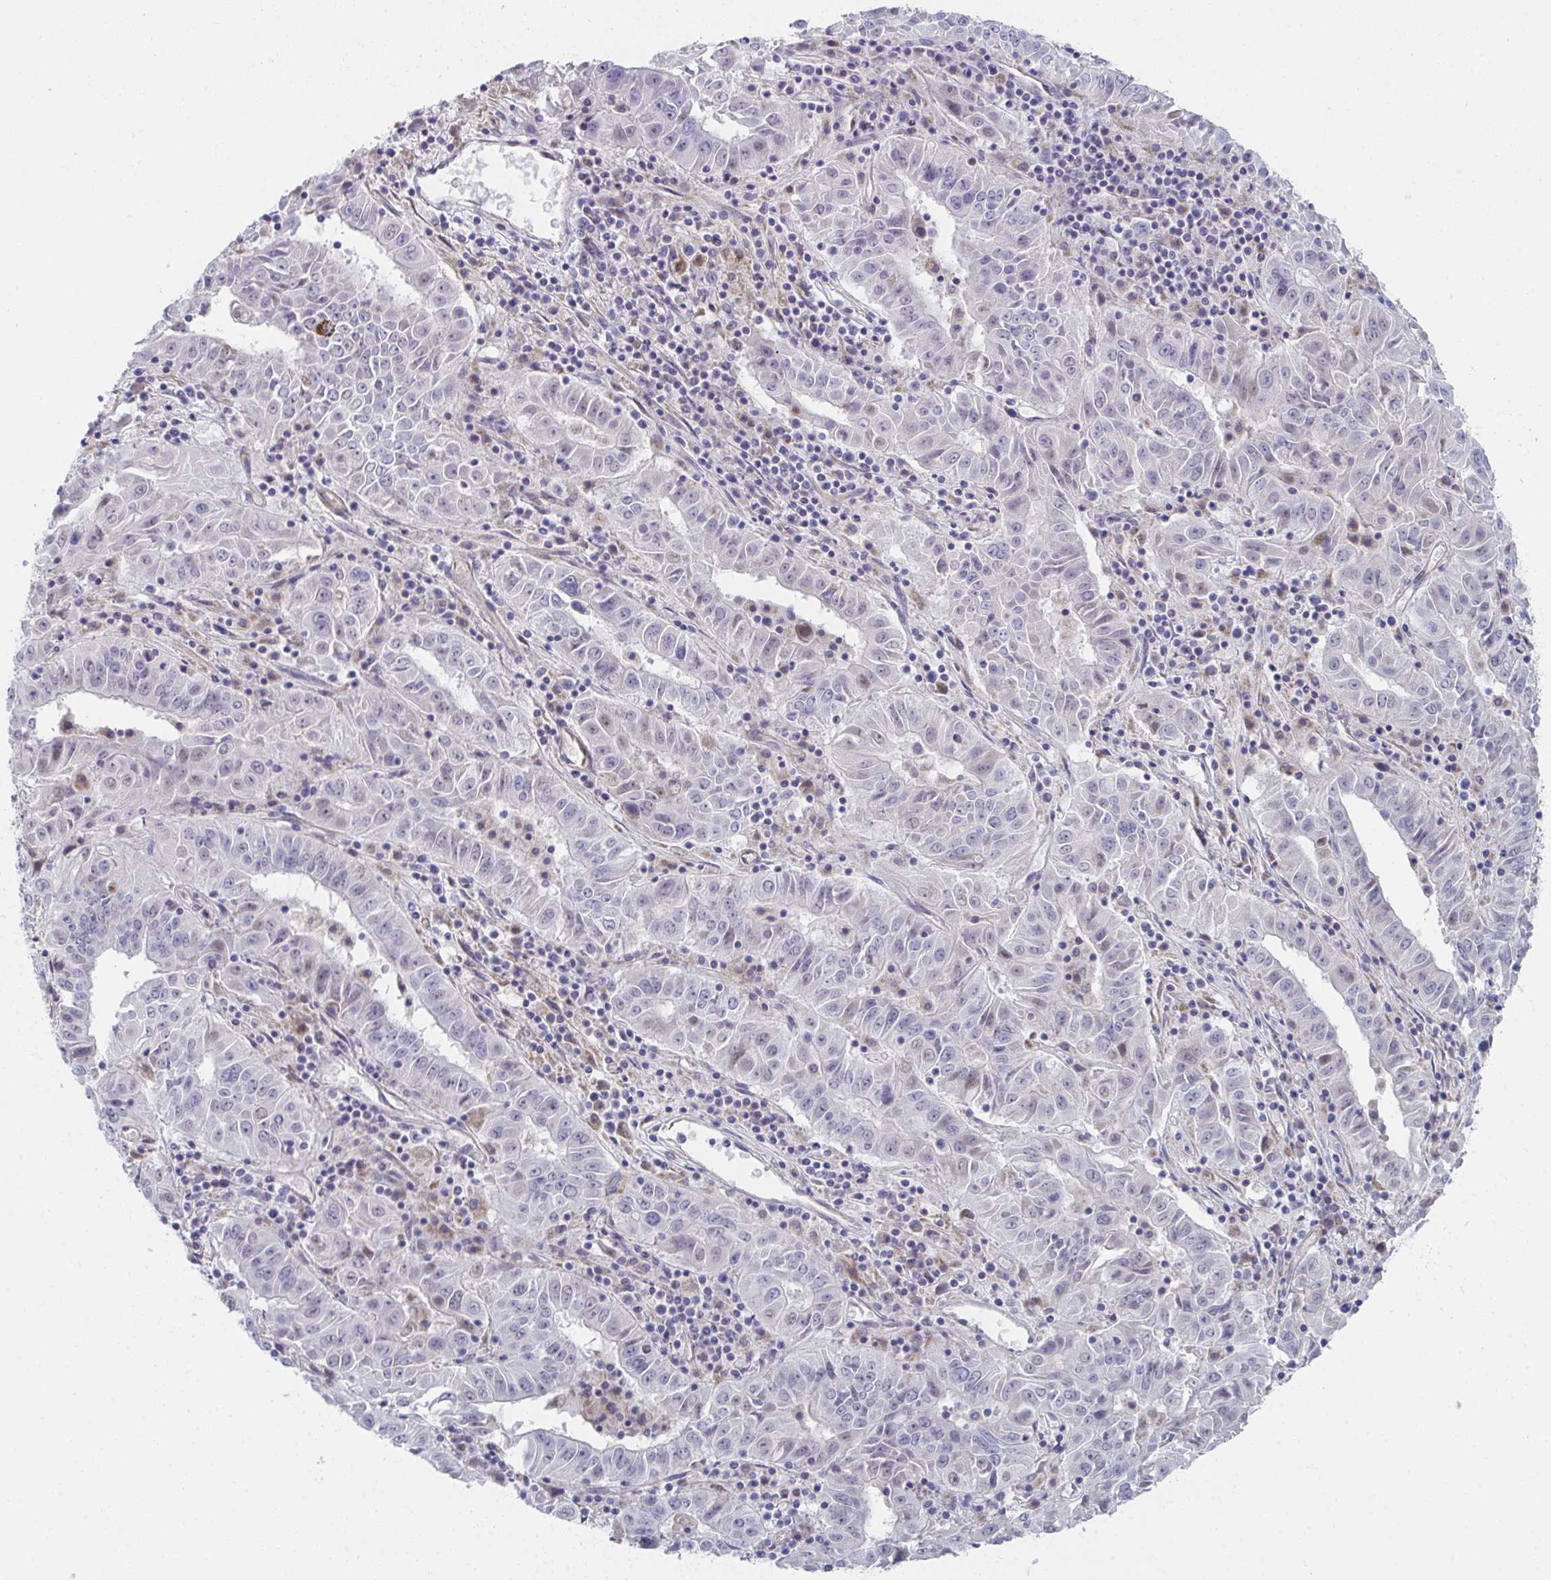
{"staining": {"intensity": "negative", "quantity": "none", "location": "none"}, "tissue": "pancreatic cancer", "cell_type": "Tumor cells", "image_type": "cancer", "snomed": [{"axis": "morphology", "description": "Adenocarcinoma, NOS"}, {"axis": "topography", "description": "Pancreas"}], "caption": "Tumor cells show no significant staining in adenocarcinoma (pancreatic).", "gene": "VWDE", "patient": {"sex": "male", "age": 63}}